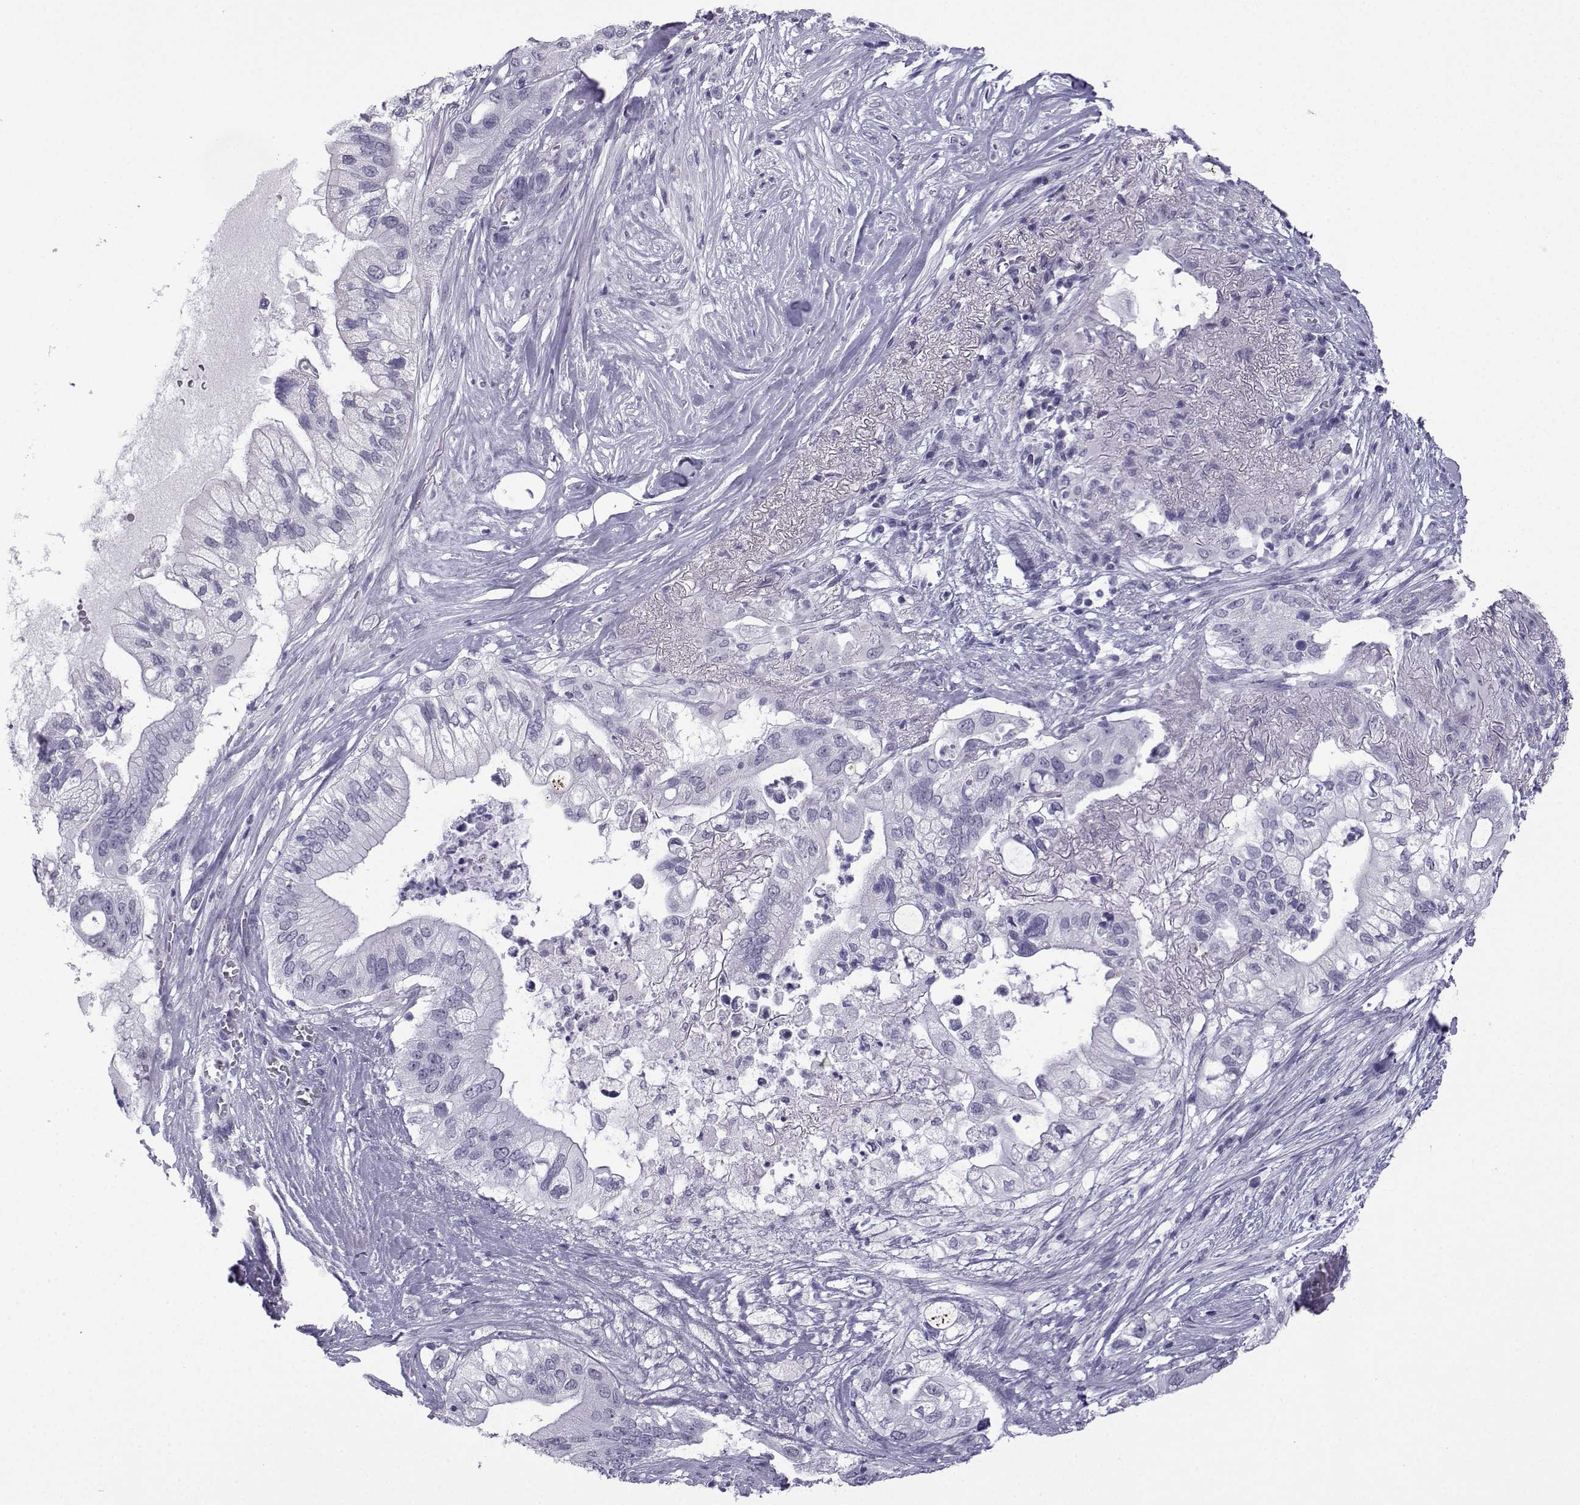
{"staining": {"intensity": "negative", "quantity": "none", "location": "none"}, "tissue": "pancreatic cancer", "cell_type": "Tumor cells", "image_type": "cancer", "snomed": [{"axis": "morphology", "description": "Adenocarcinoma, NOS"}, {"axis": "topography", "description": "Pancreas"}], "caption": "A photomicrograph of human adenocarcinoma (pancreatic) is negative for staining in tumor cells.", "gene": "MRGBP", "patient": {"sex": "female", "age": 72}}